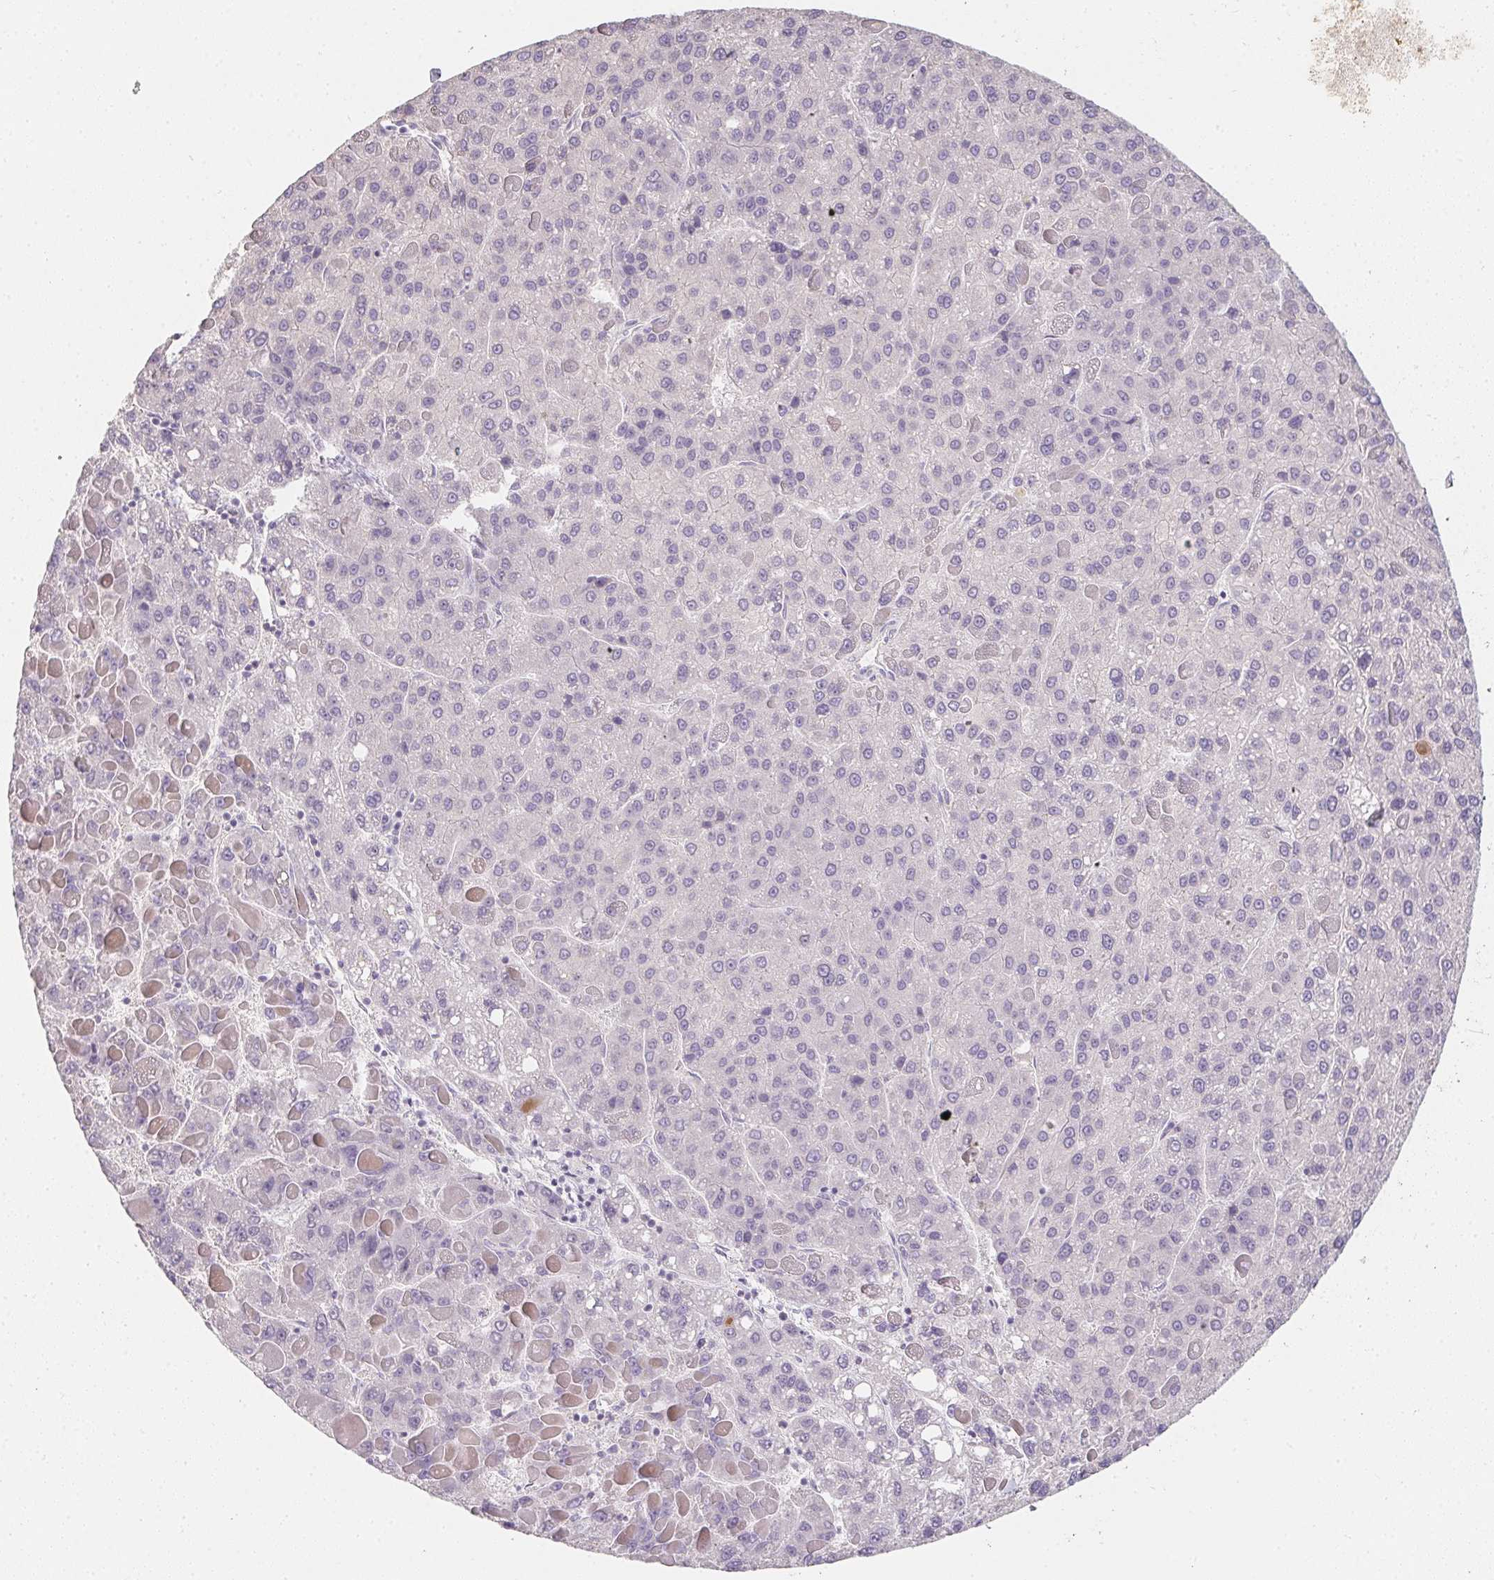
{"staining": {"intensity": "negative", "quantity": "none", "location": "none"}, "tissue": "liver cancer", "cell_type": "Tumor cells", "image_type": "cancer", "snomed": [{"axis": "morphology", "description": "Carcinoma, Hepatocellular, NOS"}, {"axis": "topography", "description": "Liver"}], "caption": "IHC of human liver cancer exhibits no expression in tumor cells. The staining was performed using DAB to visualize the protein expression in brown, while the nuclei were stained in blue with hematoxylin (Magnification: 20x).", "gene": "ZBBX", "patient": {"sex": "female", "age": 82}}